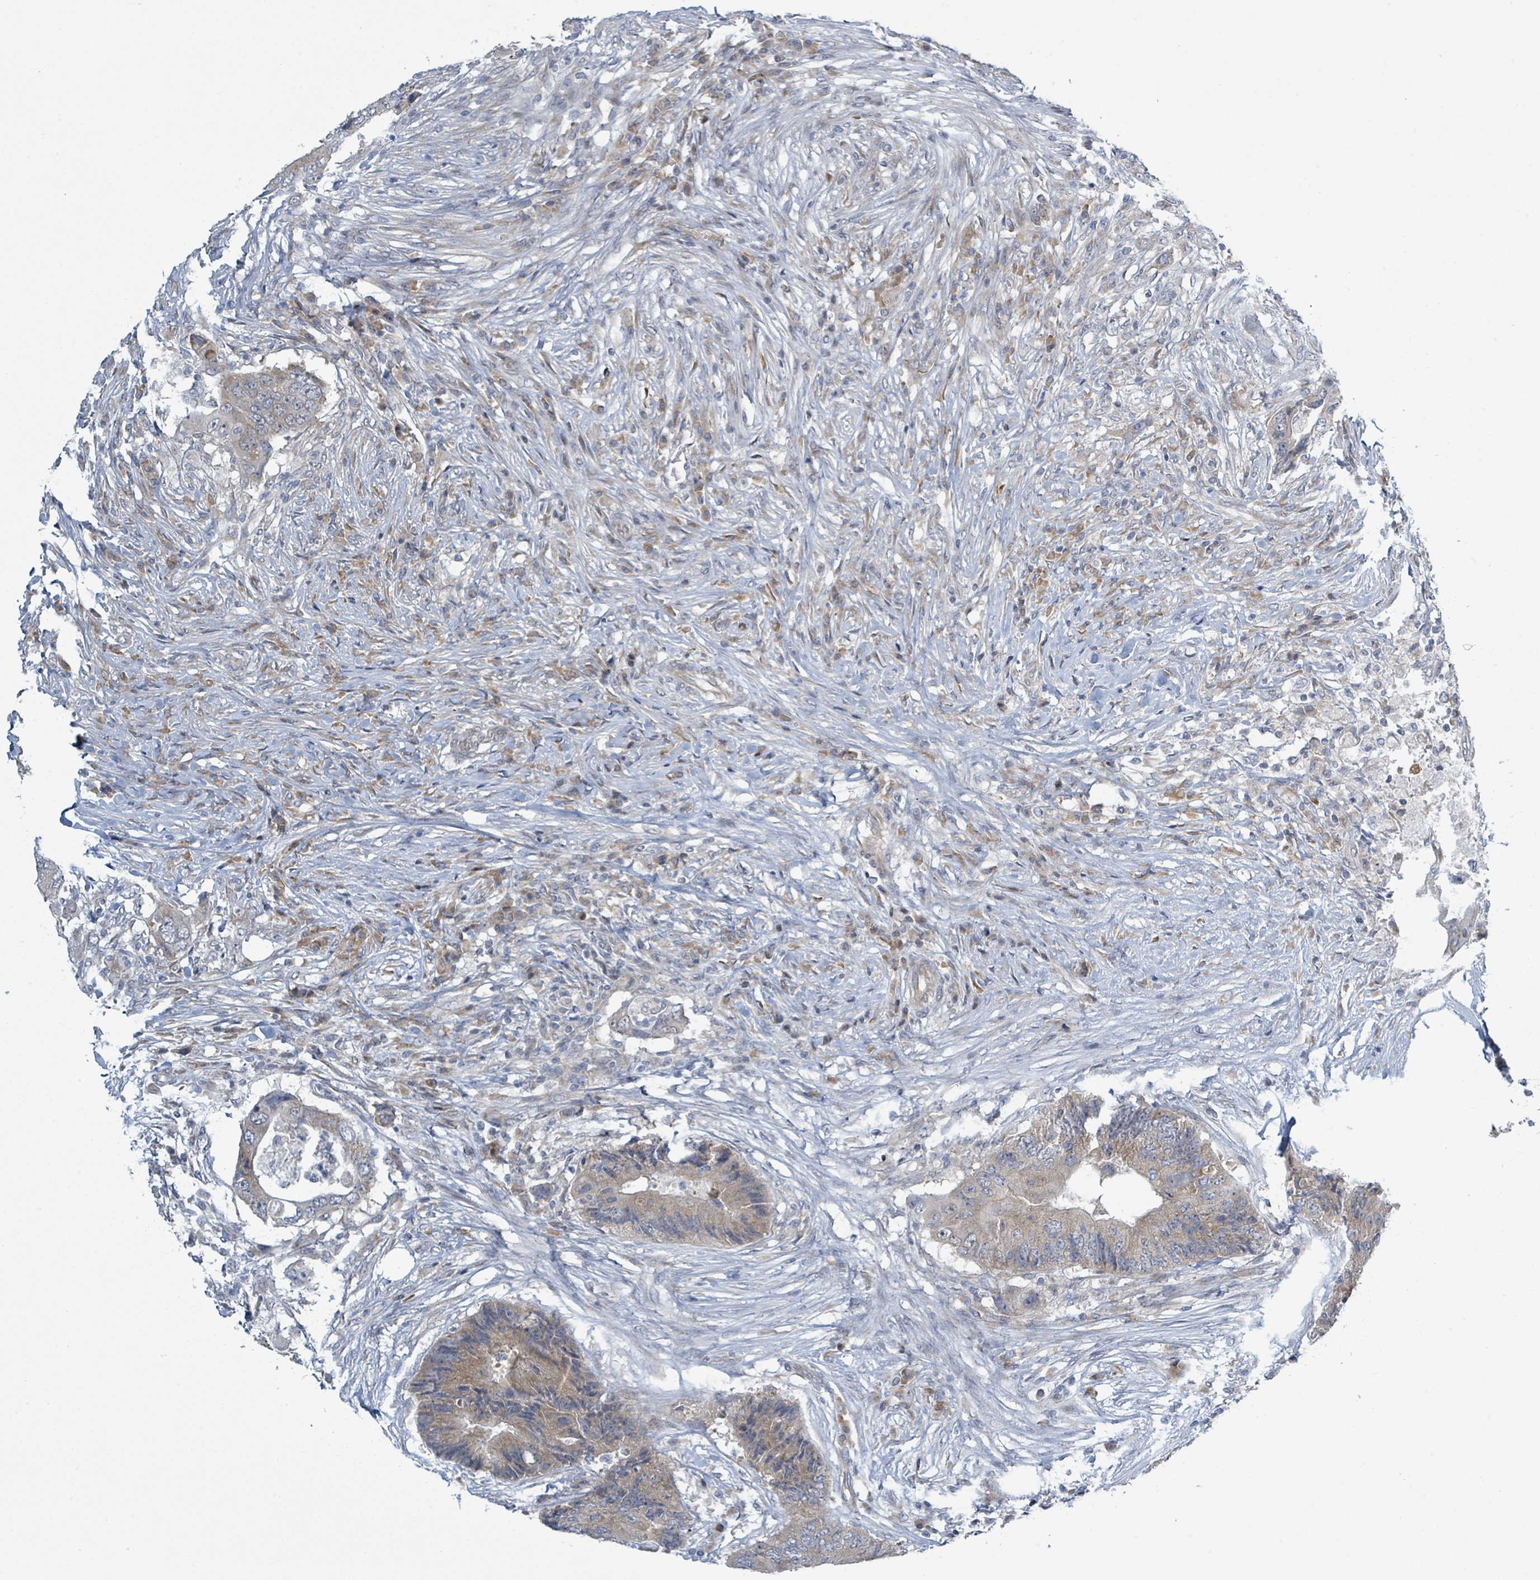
{"staining": {"intensity": "weak", "quantity": "25%-75%", "location": "cytoplasmic/membranous"}, "tissue": "colorectal cancer", "cell_type": "Tumor cells", "image_type": "cancer", "snomed": [{"axis": "morphology", "description": "Adenocarcinoma, NOS"}, {"axis": "topography", "description": "Colon"}], "caption": "Colorectal adenocarcinoma stained for a protein (brown) reveals weak cytoplasmic/membranous positive positivity in approximately 25%-75% of tumor cells.", "gene": "RPL32", "patient": {"sex": "male", "age": 71}}